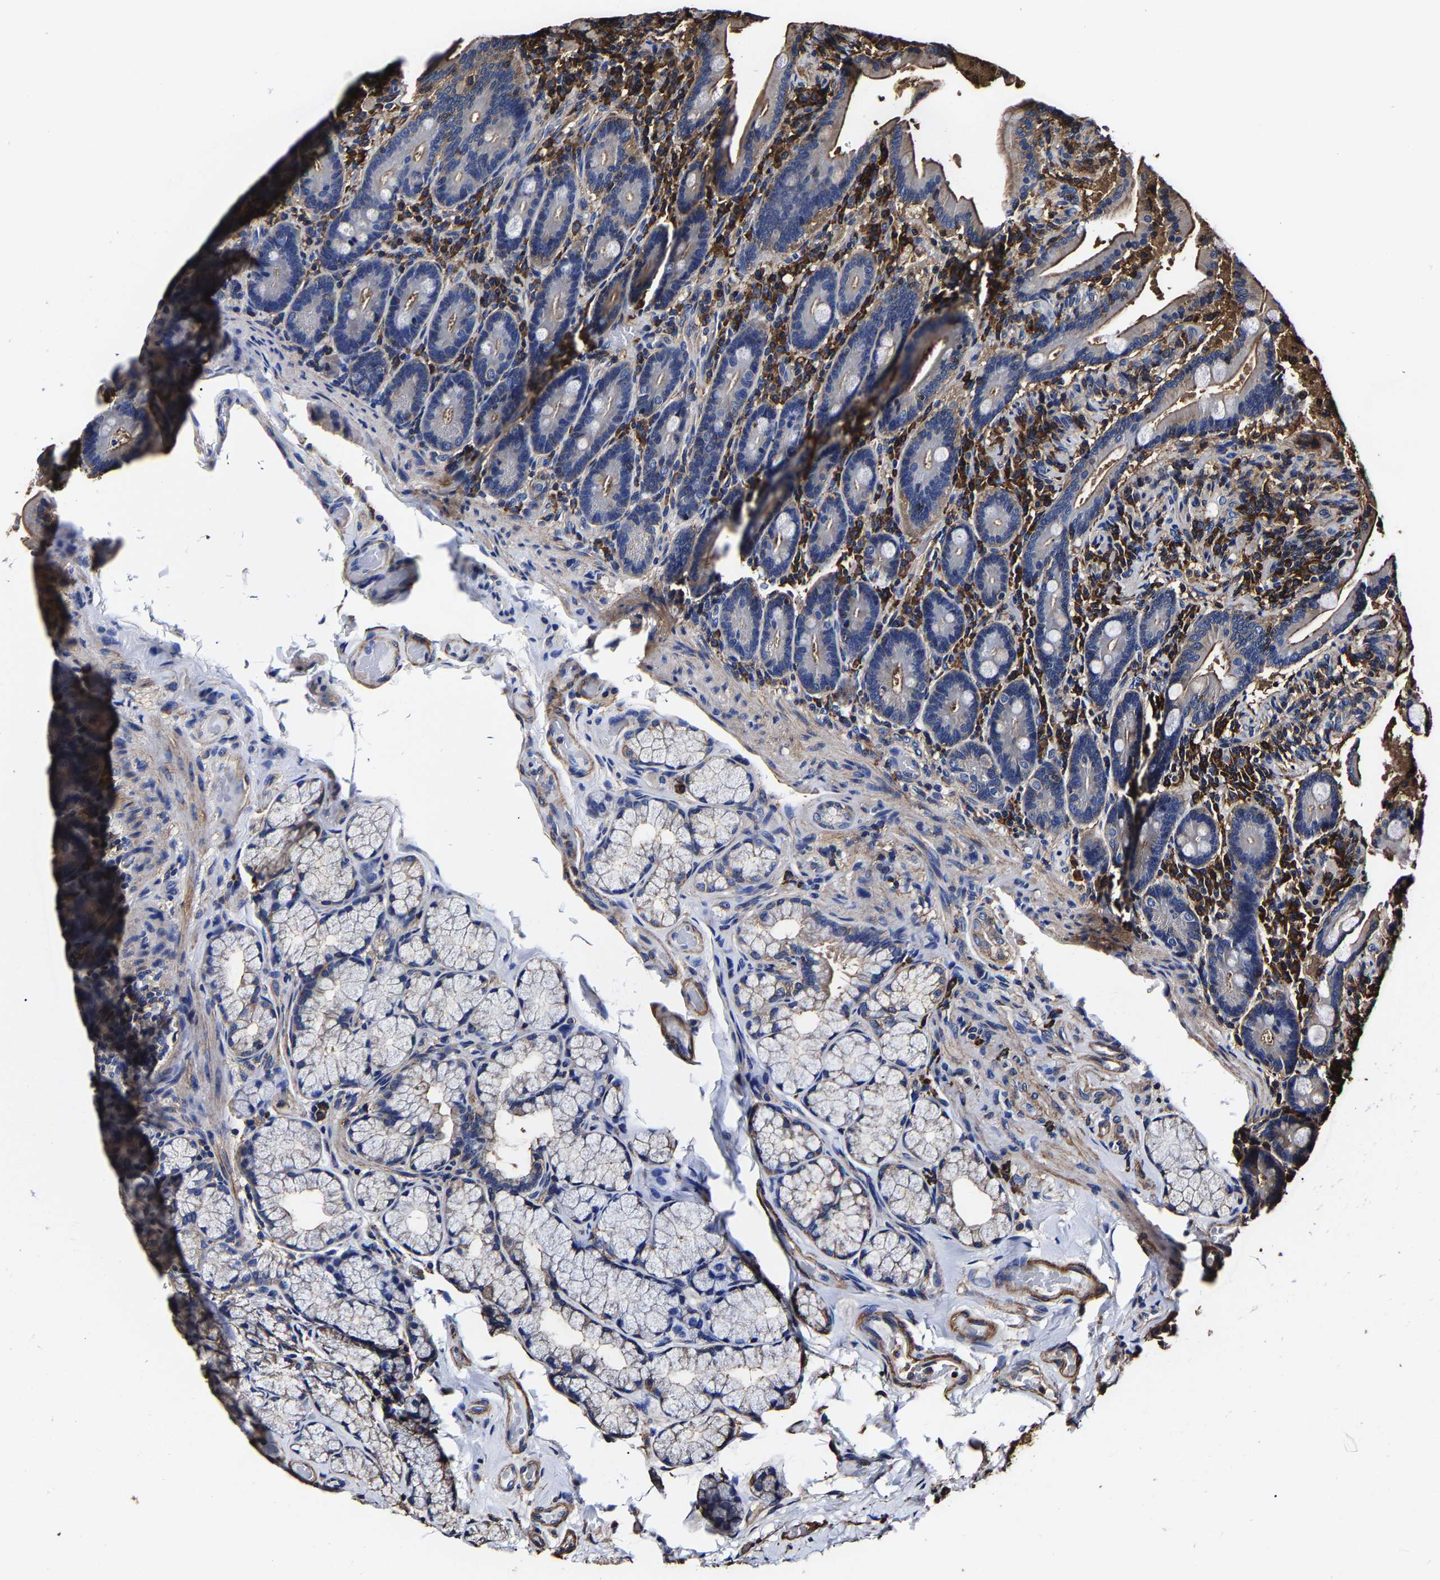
{"staining": {"intensity": "moderate", "quantity": "25%-75%", "location": "cytoplasmic/membranous"}, "tissue": "duodenum", "cell_type": "Glandular cells", "image_type": "normal", "snomed": [{"axis": "morphology", "description": "Normal tissue, NOS"}, {"axis": "topography", "description": "Duodenum"}], "caption": "IHC staining of benign duodenum, which shows medium levels of moderate cytoplasmic/membranous staining in about 25%-75% of glandular cells indicating moderate cytoplasmic/membranous protein expression. The staining was performed using DAB (brown) for protein detection and nuclei were counterstained in hematoxylin (blue).", "gene": "SSH3", "patient": {"sex": "male", "age": 54}}